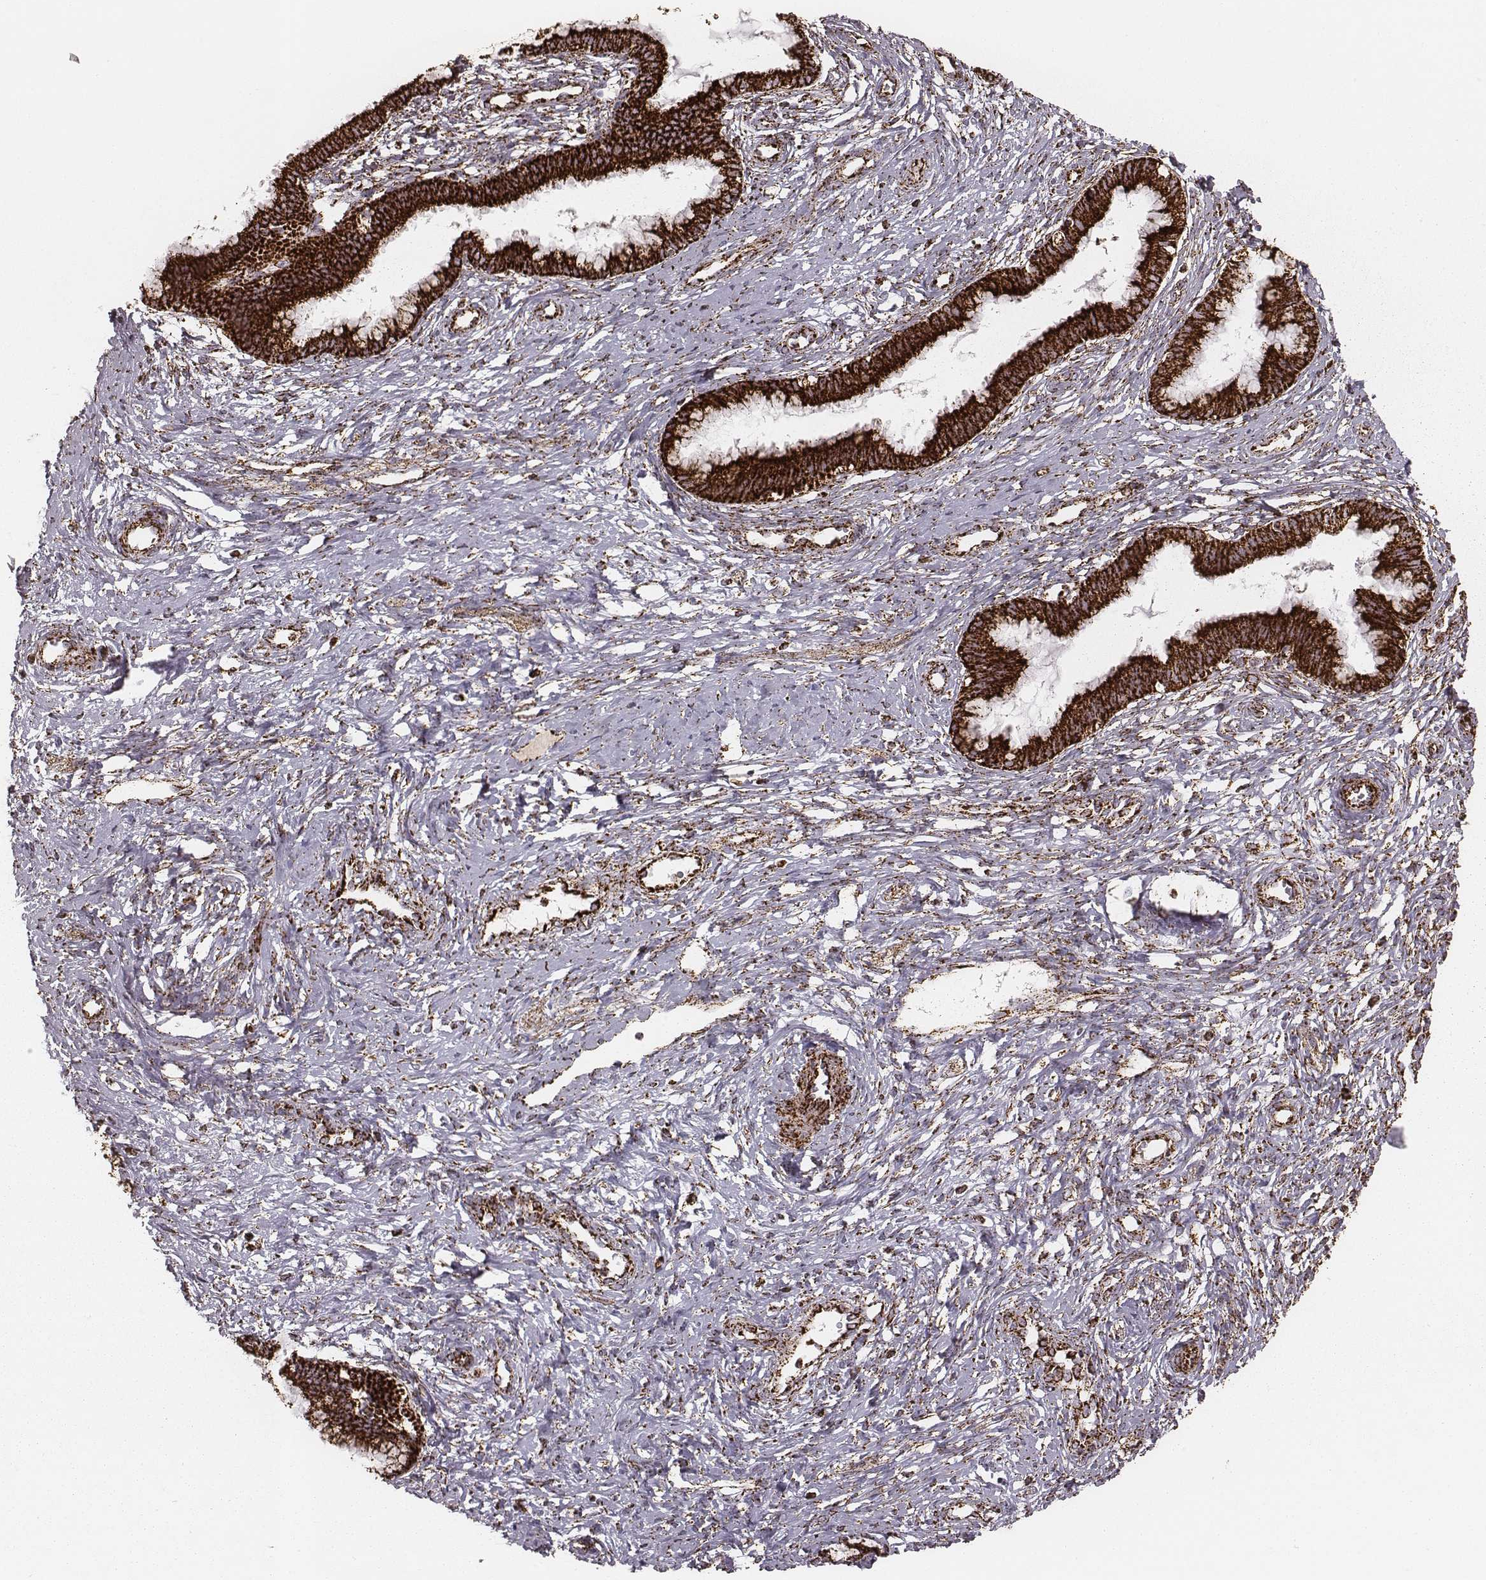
{"staining": {"intensity": "strong", "quantity": ">75%", "location": "cytoplasmic/membranous"}, "tissue": "cervical cancer", "cell_type": "Tumor cells", "image_type": "cancer", "snomed": [{"axis": "morphology", "description": "Squamous cell carcinoma, NOS"}, {"axis": "topography", "description": "Cervix"}], "caption": "Squamous cell carcinoma (cervical) stained with a protein marker demonstrates strong staining in tumor cells.", "gene": "TUFM", "patient": {"sex": "female", "age": 32}}